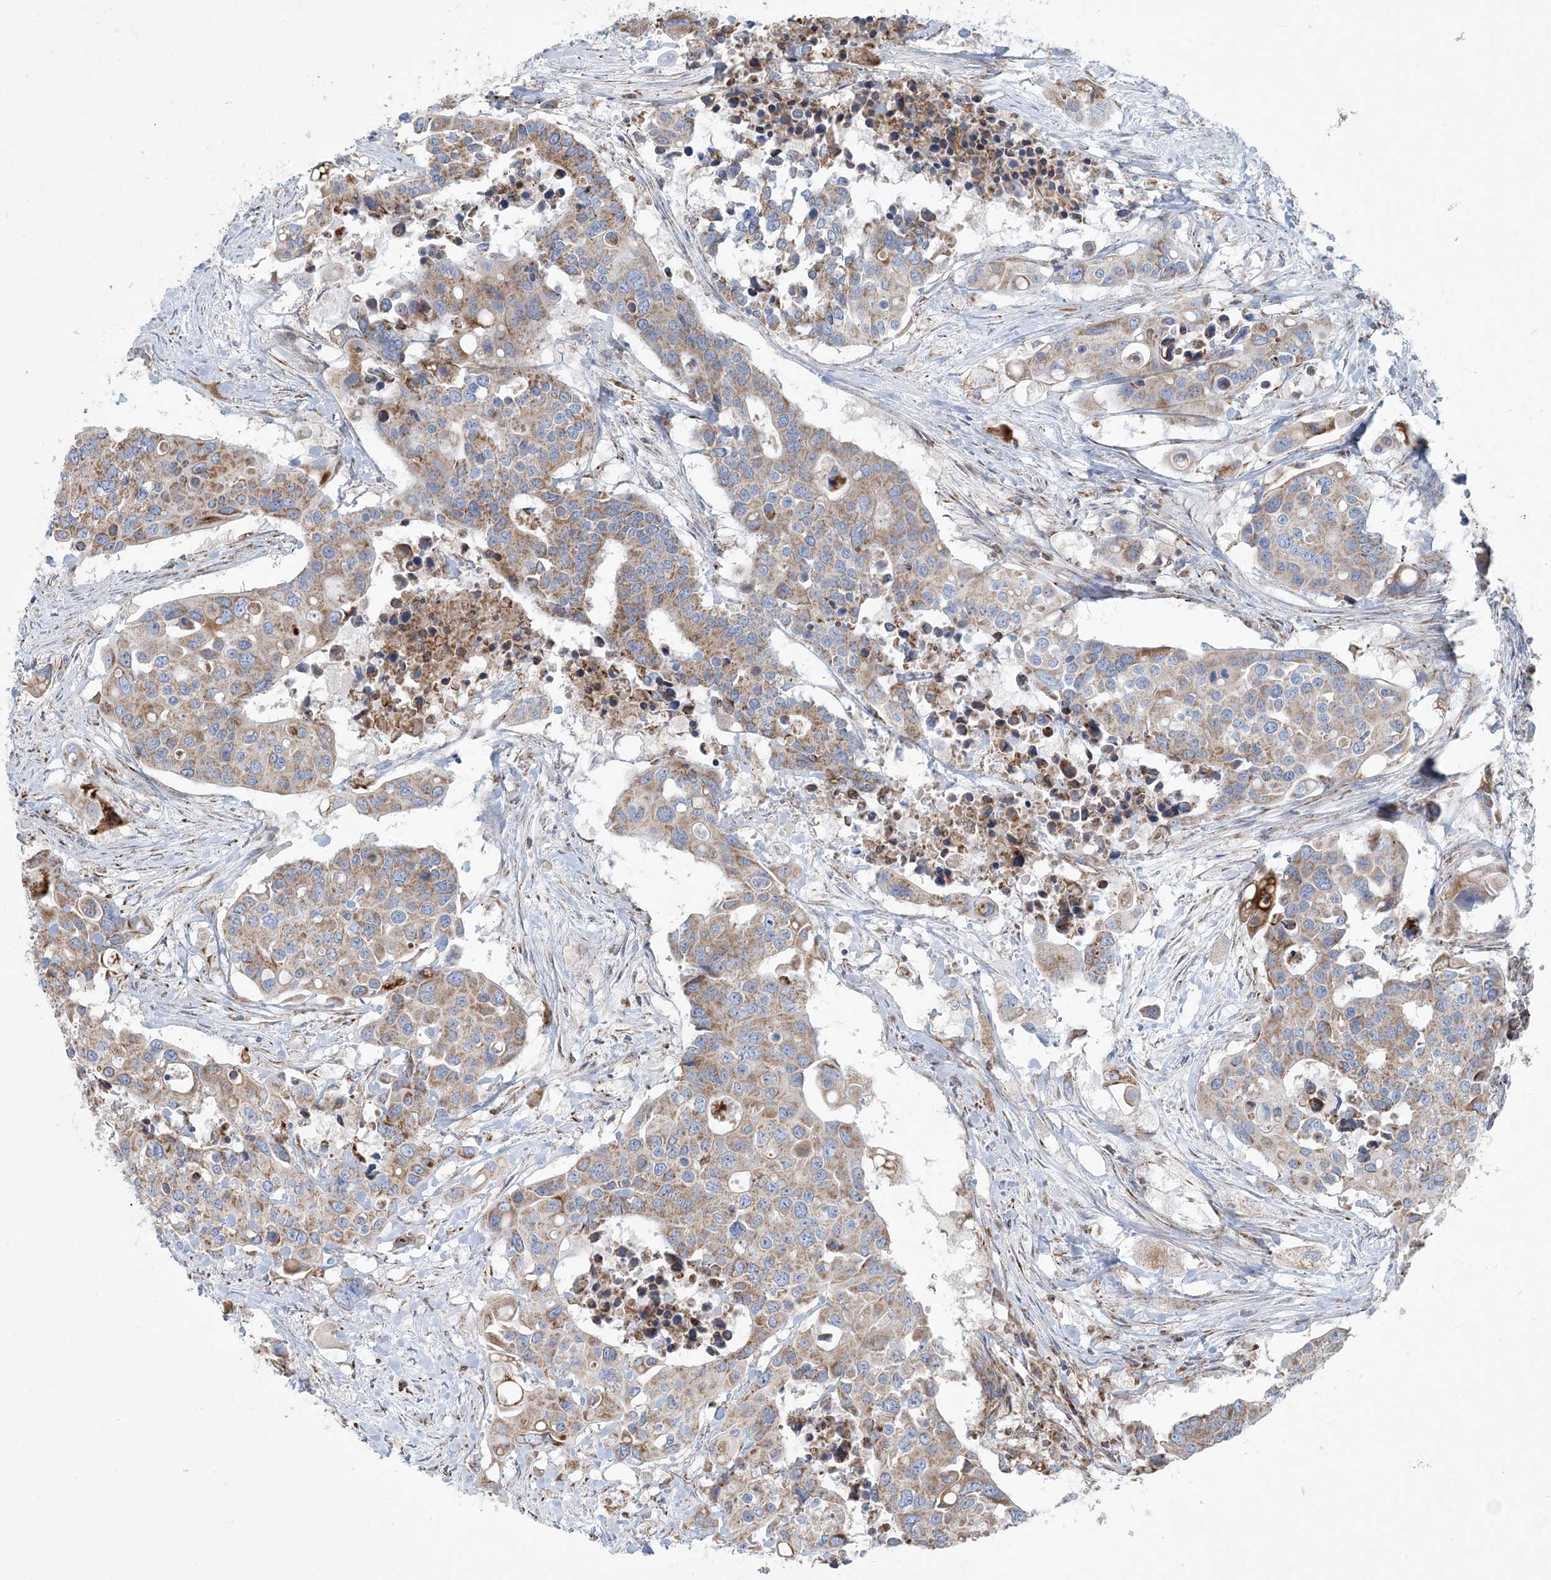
{"staining": {"intensity": "moderate", "quantity": "25%-75%", "location": "cytoplasmic/membranous"}, "tissue": "colorectal cancer", "cell_type": "Tumor cells", "image_type": "cancer", "snomed": [{"axis": "morphology", "description": "Adenocarcinoma, NOS"}, {"axis": "topography", "description": "Colon"}], "caption": "Colorectal adenocarcinoma was stained to show a protein in brown. There is medium levels of moderate cytoplasmic/membranous expression in approximately 25%-75% of tumor cells.", "gene": "BEND4", "patient": {"sex": "male", "age": 77}}